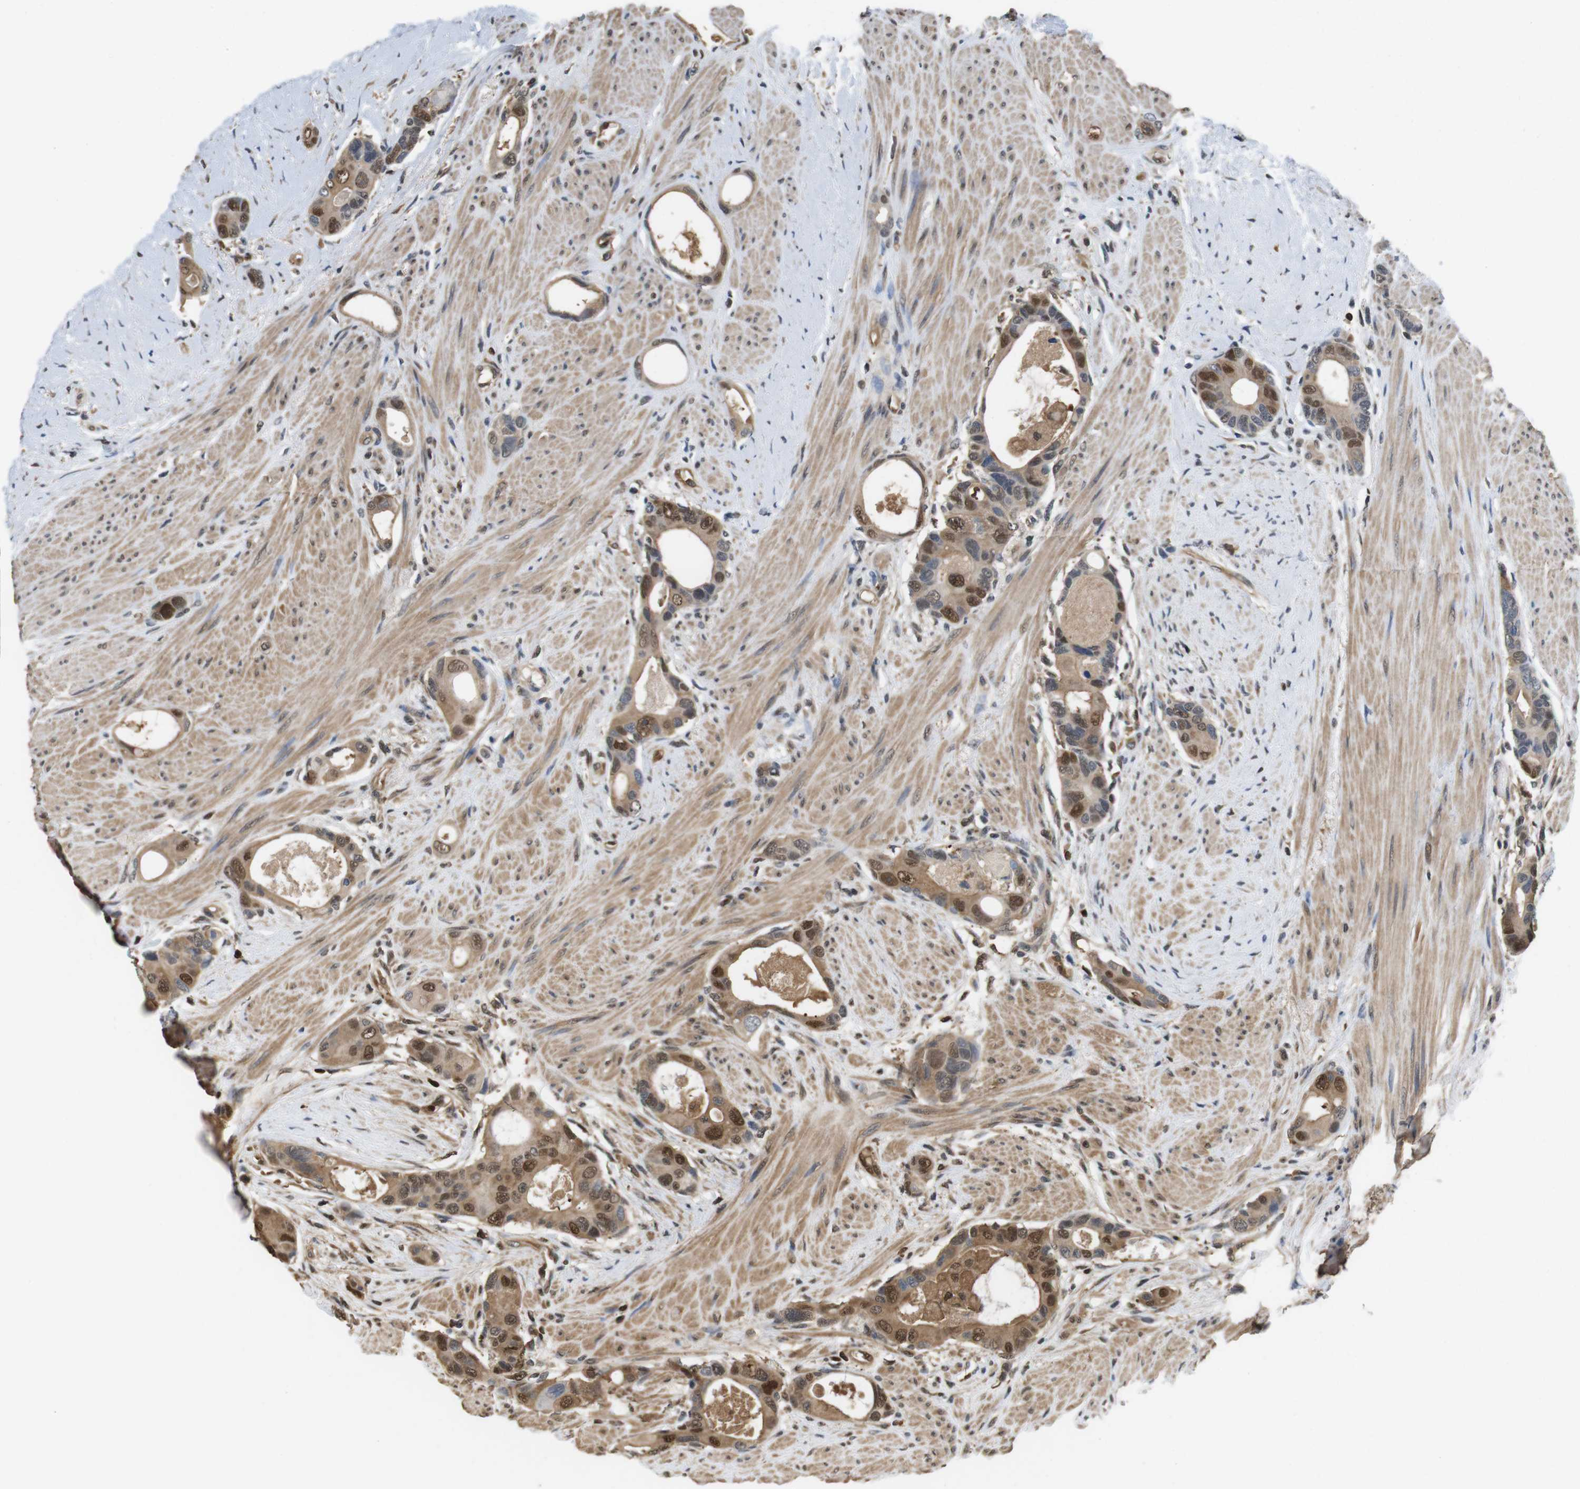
{"staining": {"intensity": "moderate", "quantity": ">75%", "location": "cytoplasmic/membranous,nuclear"}, "tissue": "colorectal cancer", "cell_type": "Tumor cells", "image_type": "cancer", "snomed": [{"axis": "morphology", "description": "Adenocarcinoma, NOS"}, {"axis": "topography", "description": "Rectum"}], "caption": "Moderate cytoplasmic/membranous and nuclear positivity for a protein is seen in about >75% of tumor cells of colorectal adenocarcinoma using immunohistochemistry (IHC).", "gene": "LDHA", "patient": {"sex": "male", "age": 51}}